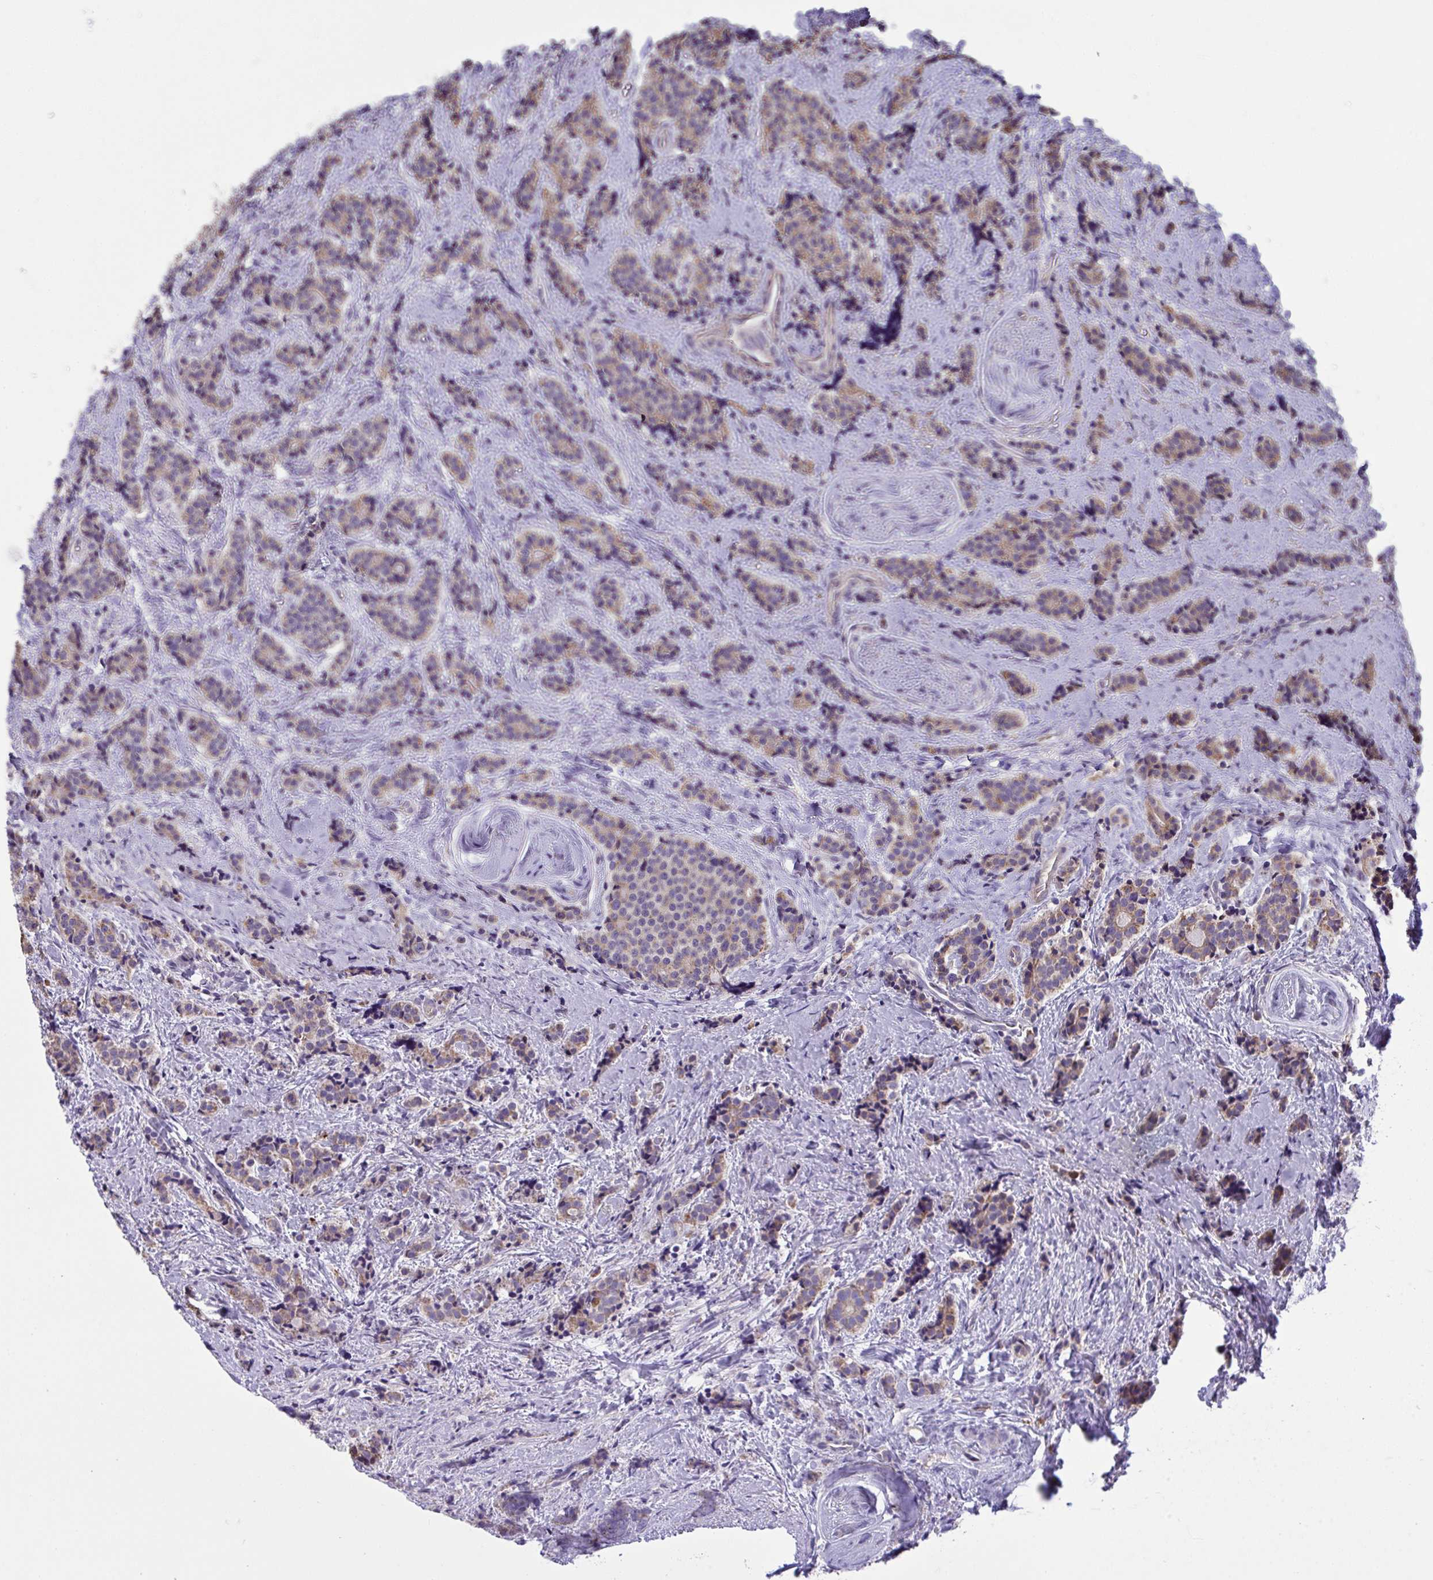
{"staining": {"intensity": "weak", "quantity": "25%-75%", "location": "cytoplasmic/membranous"}, "tissue": "carcinoid", "cell_type": "Tumor cells", "image_type": "cancer", "snomed": [{"axis": "morphology", "description": "Carcinoid, malignant, NOS"}, {"axis": "topography", "description": "Small intestine"}], "caption": "Weak cytoplasmic/membranous positivity for a protein is identified in approximately 25%-75% of tumor cells of malignant carcinoid using immunohistochemistry (IHC).", "gene": "PPM1H", "patient": {"sex": "female", "age": 73}}